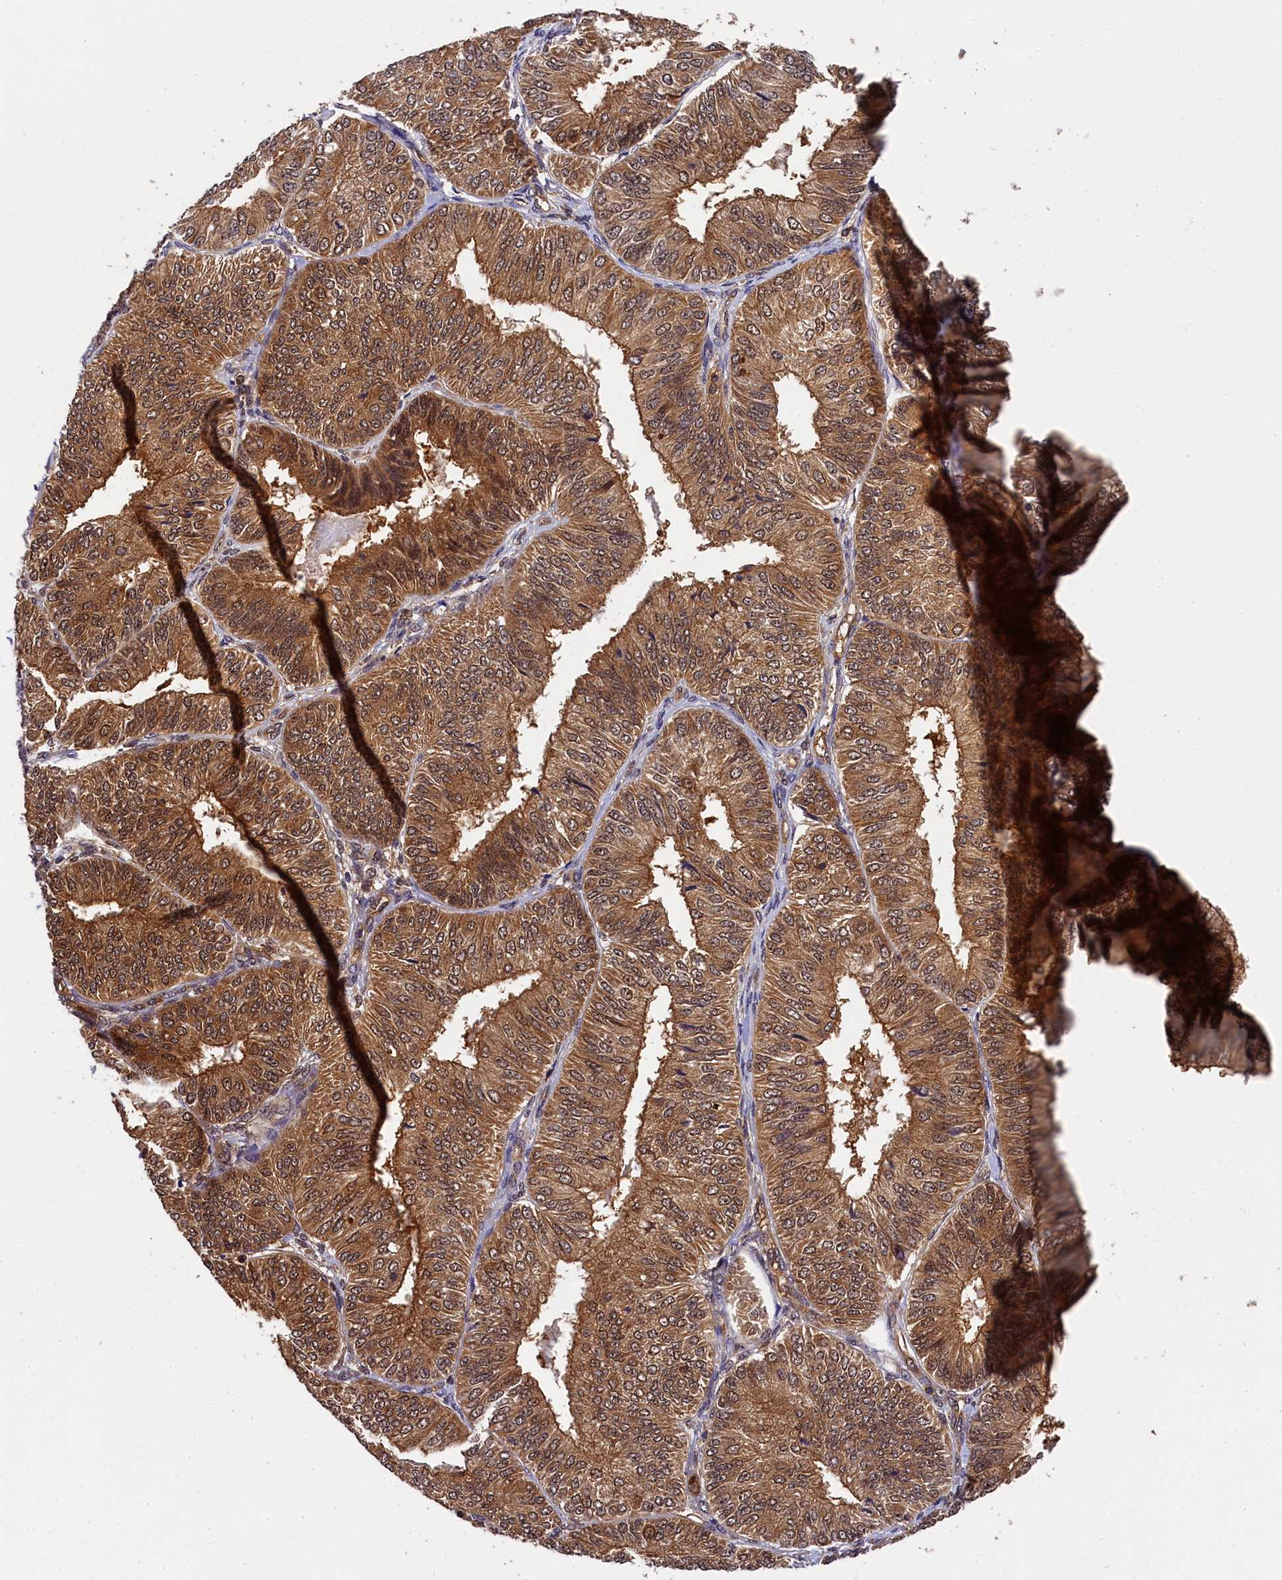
{"staining": {"intensity": "moderate", "quantity": ">75%", "location": "cytoplasmic/membranous,nuclear"}, "tissue": "endometrial cancer", "cell_type": "Tumor cells", "image_type": "cancer", "snomed": [{"axis": "morphology", "description": "Adenocarcinoma, NOS"}, {"axis": "topography", "description": "Endometrium"}], "caption": "Immunohistochemistry (DAB) staining of endometrial cancer demonstrates moderate cytoplasmic/membranous and nuclear protein expression in about >75% of tumor cells. (brown staining indicates protein expression, while blue staining denotes nuclei).", "gene": "EIF6", "patient": {"sex": "female", "age": 58}}